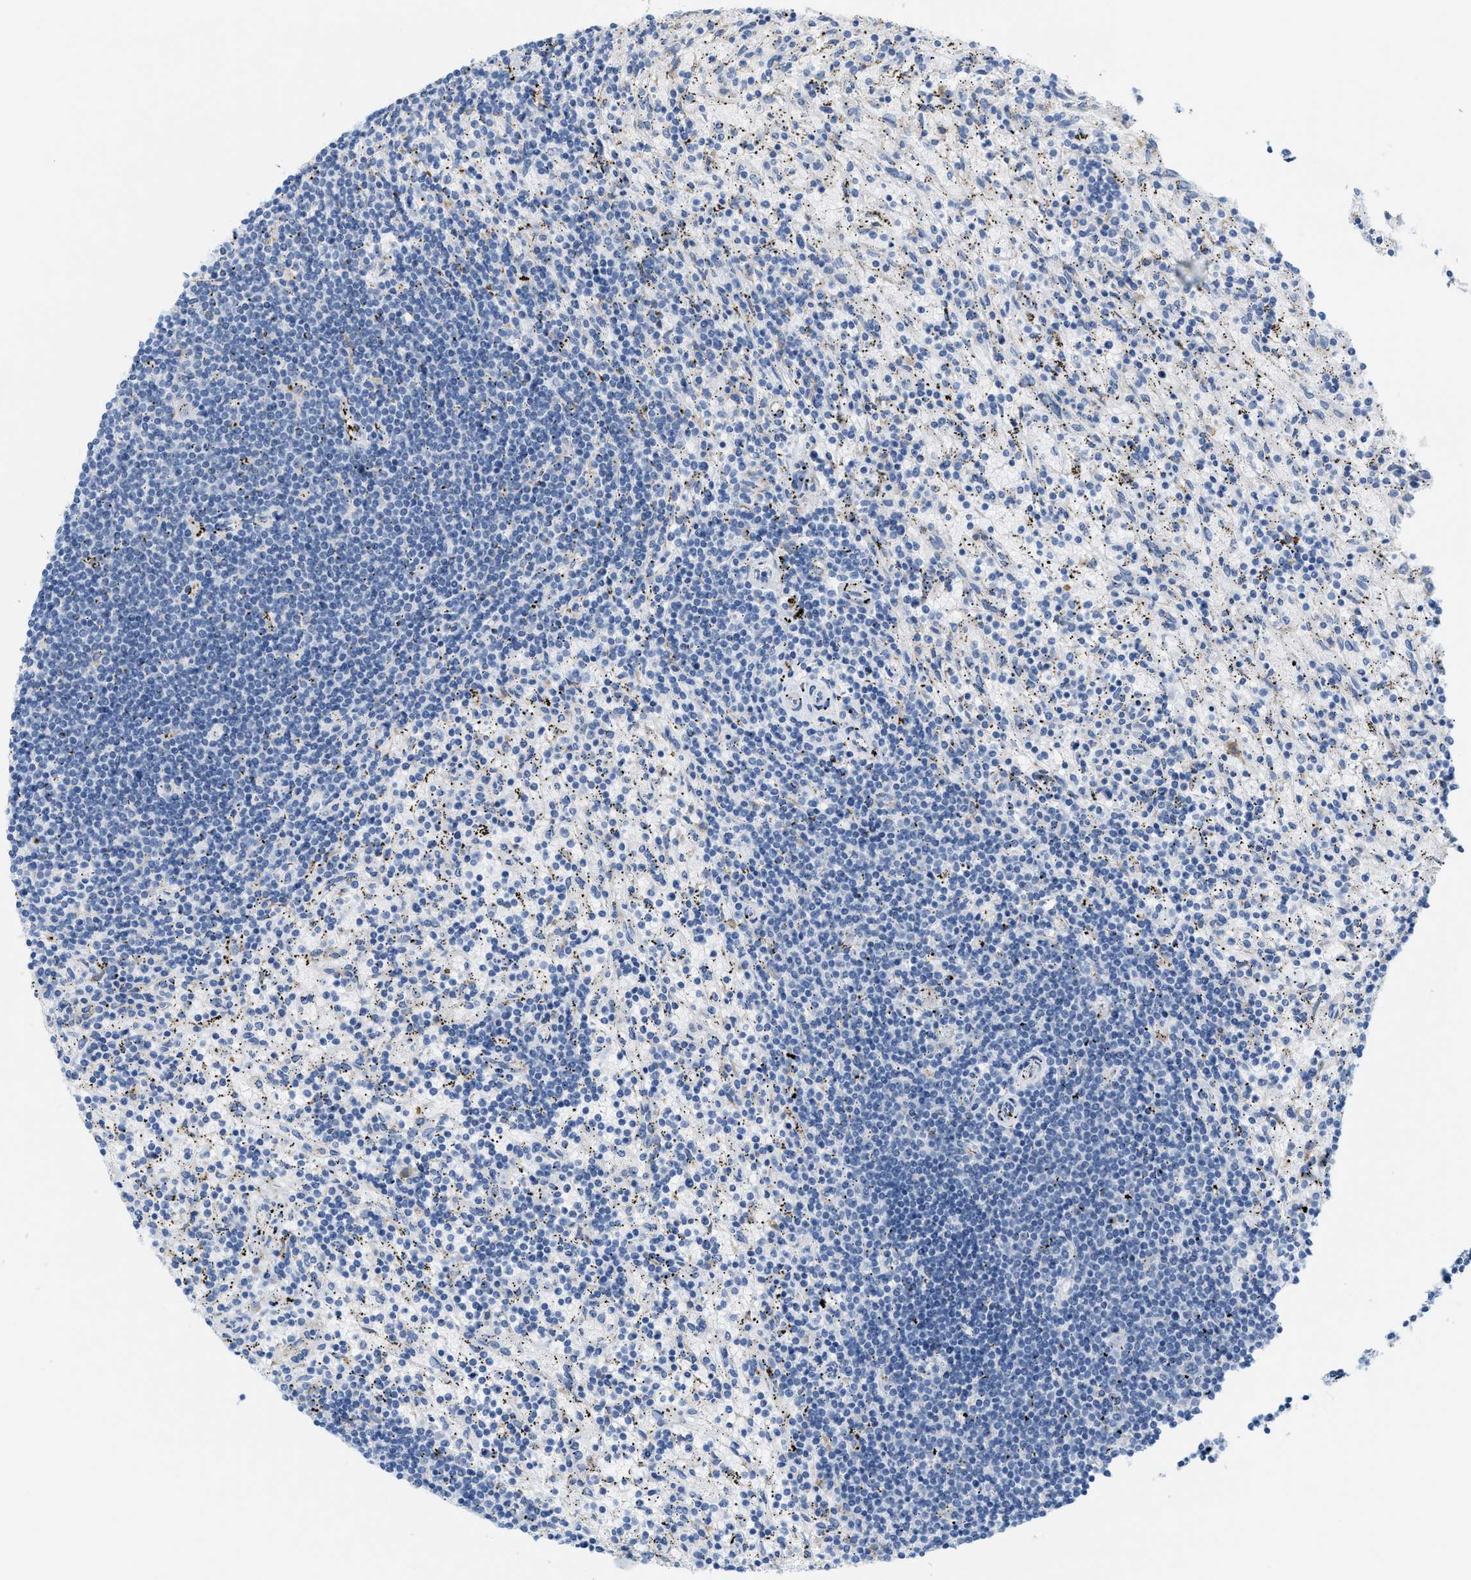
{"staining": {"intensity": "negative", "quantity": "none", "location": "none"}, "tissue": "lymphoma", "cell_type": "Tumor cells", "image_type": "cancer", "snomed": [{"axis": "morphology", "description": "Malignant lymphoma, non-Hodgkin's type, Low grade"}, {"axis": "topography", "description": "Spleen"}], "caption": "High magnification brightfield microscopy of lymphoma stained with DAB (3,3'-diaminobenzidine) (brown) and counterstained with hematoxylin (blue): tumor cells show no significant staining.", "gene": "KIFC3", "patient": {"sex": "male", "age": 76}}